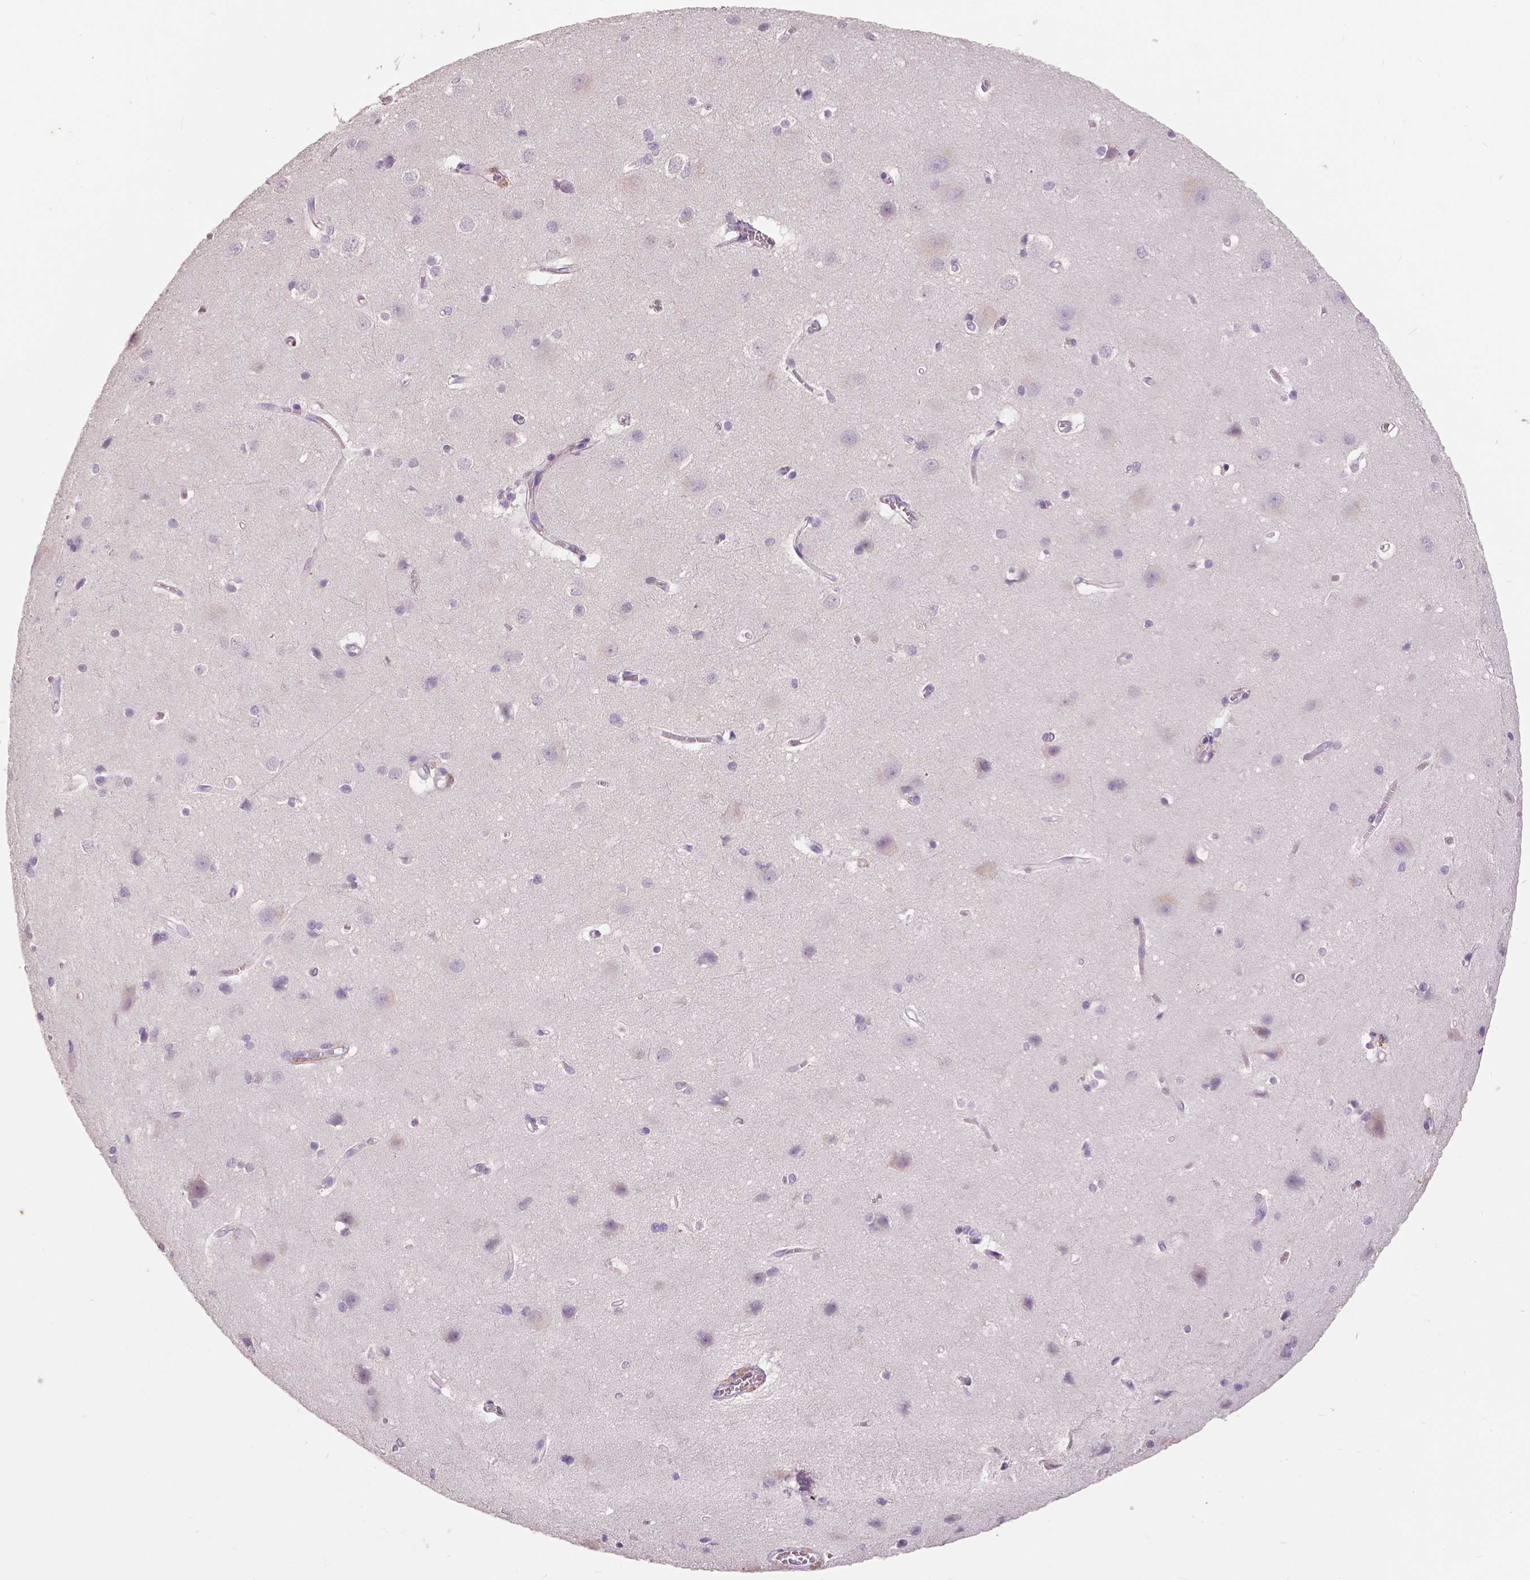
{"staining": {"intensity": "negative", "quantity": "none", "location": "none"}, "tissue": "cerebral cortex", "cell_type": "Endothelial cells", "image_type": "normal", "snomed": [{"axis": "morphology", "description": "Normal tissue, NOS"}, {"axis": "topography", "description": "Cerebral cortex"}], "caption": "A photomicrograph of human cerebral cortex is negative for staining in endothelial cells. (Stains: DAB IHC with hematoxylin counter stain, Microscopy: brightfield microscopy at high magnification).", "gene": "FOXA1", "patient": {"sex": "male", "age": 37}}